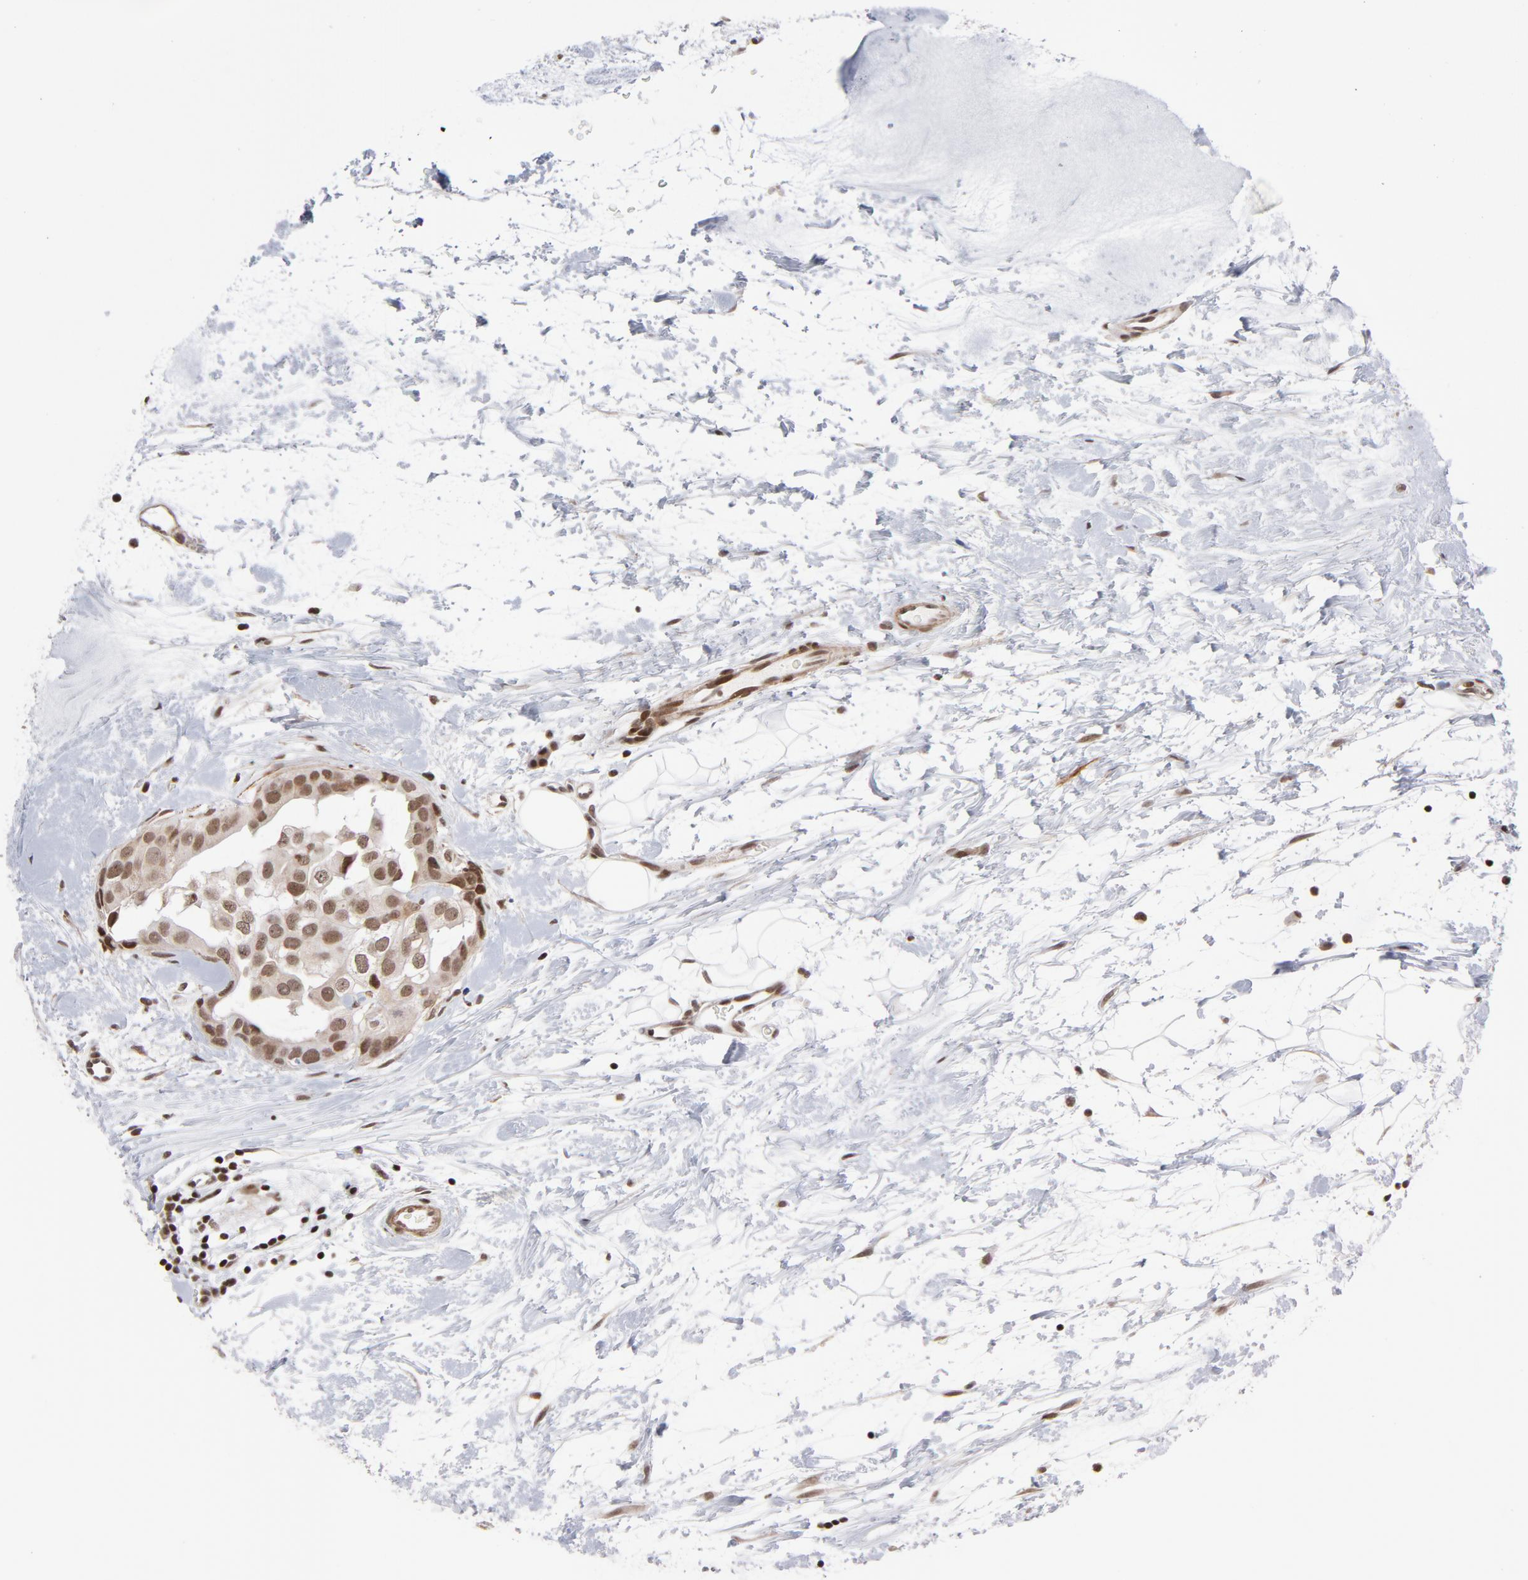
{"staining": {"intensity": "strong", "quantity": ">75%", "location": "nuclear"}, "tissue": "breast cancer", "cell_type": "Tumor cells", "image_type": "cancer", "snomed": [{"axis": "morphology", "description": "Duct carcinoma"}, {"axis": "topography", "description": "Breast"}], "caption": "Immunohistochemistry photomicrograph of human breast cancer stained for a protein (brown), which shows high levels of strong nuclear expression in about >75% of tumor cells.", "gene": "CTCF", "patient": {"sex": "female", "age": 40}}